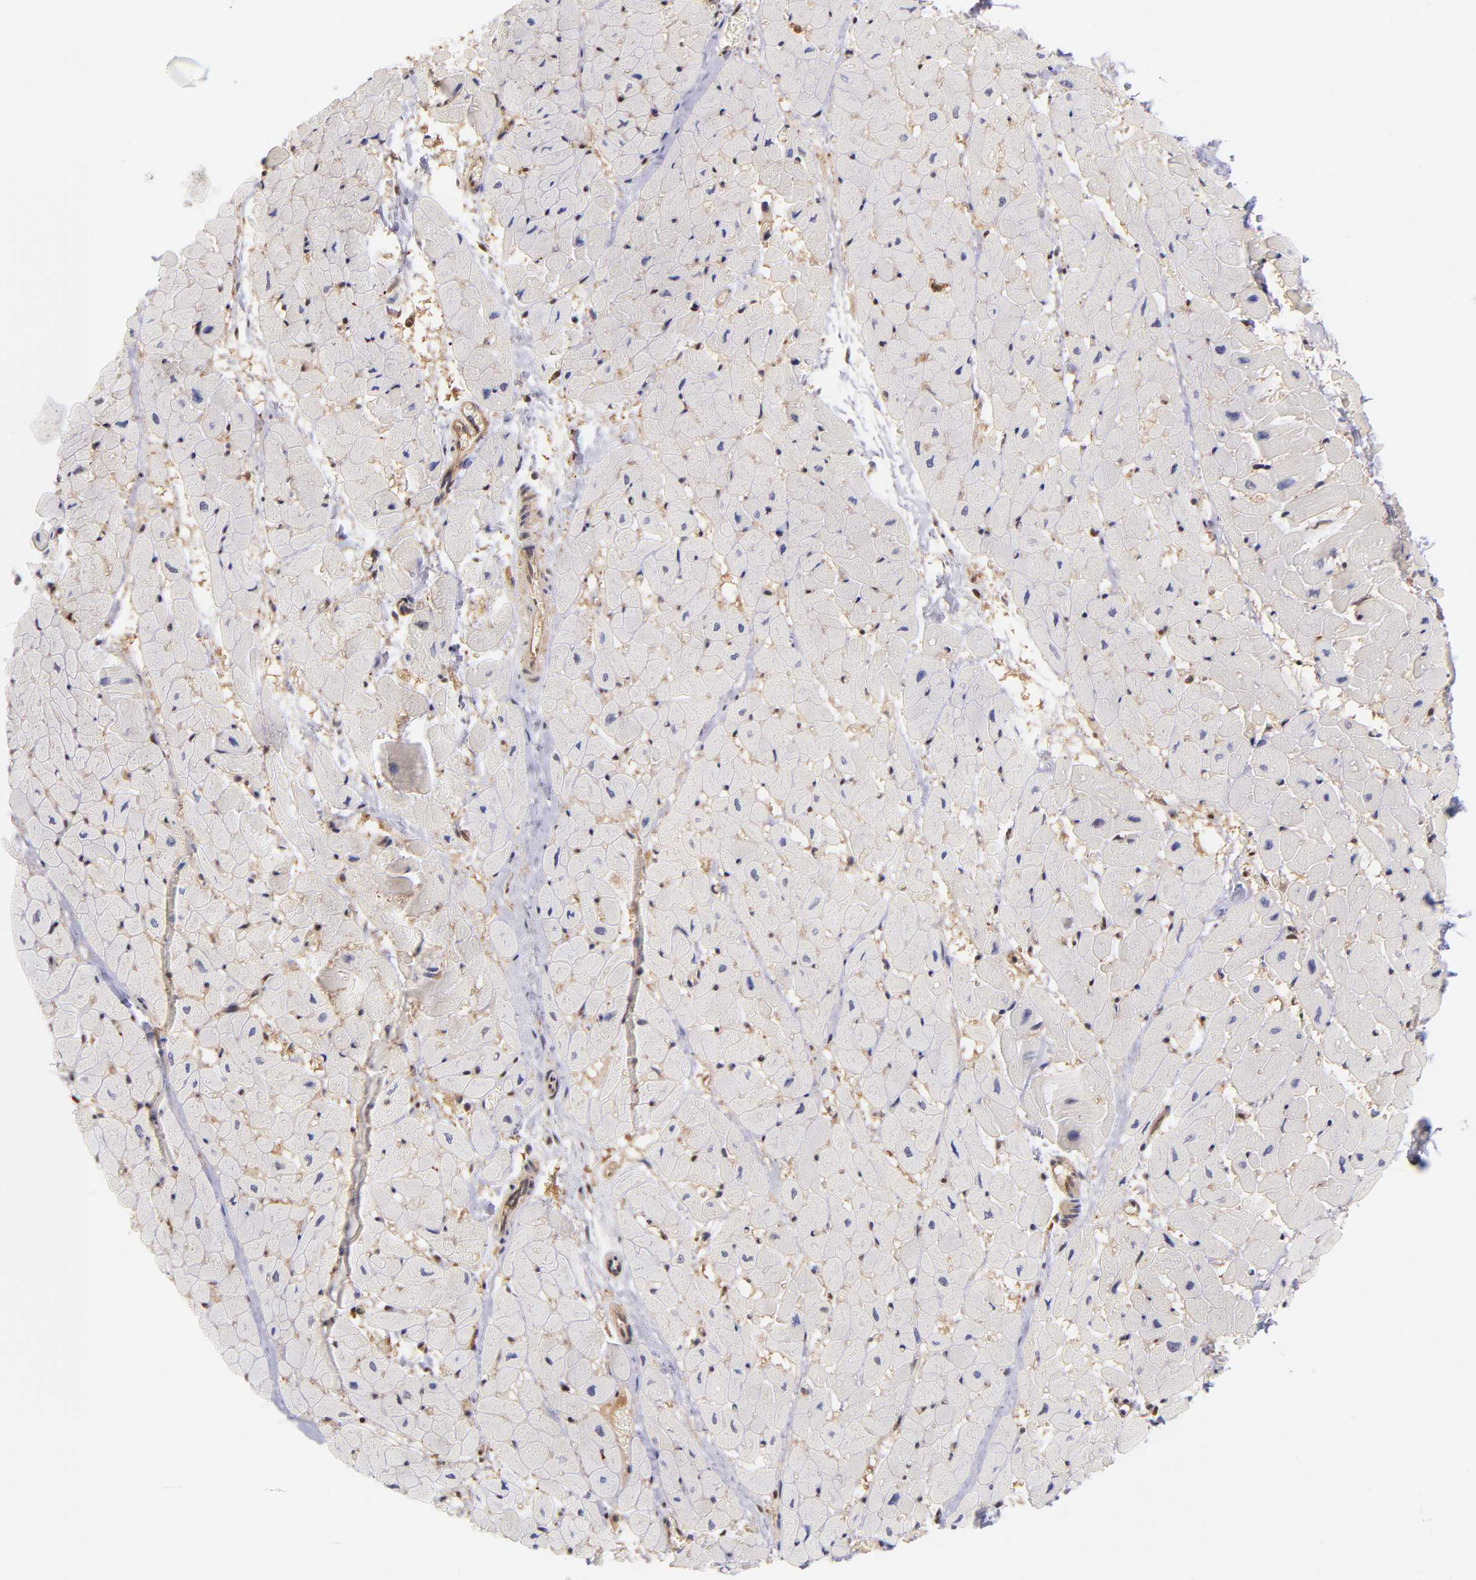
{"staining": {"intensity": "negative", "quantity": "none", "location": "none"}, "tissue": "heart muscle", "cell_type": "Cardiomyocytes", "image_type": "normal", "snomed": [{"axis": "morphology", "description": "Normal tissue, NOS"}, {"axis": "topography", "description": "Heart"}], "caption": "The histopathology image displays no staining of cardiomyocytes in normal heart muscle. (Brightfield microscopy of DAB (3,3'-diaminobenzidine) immunohistochemistry (IHC) at high magnification).", "gene": "YWHAB", "patient": {"sex": "male", "age": 45}}